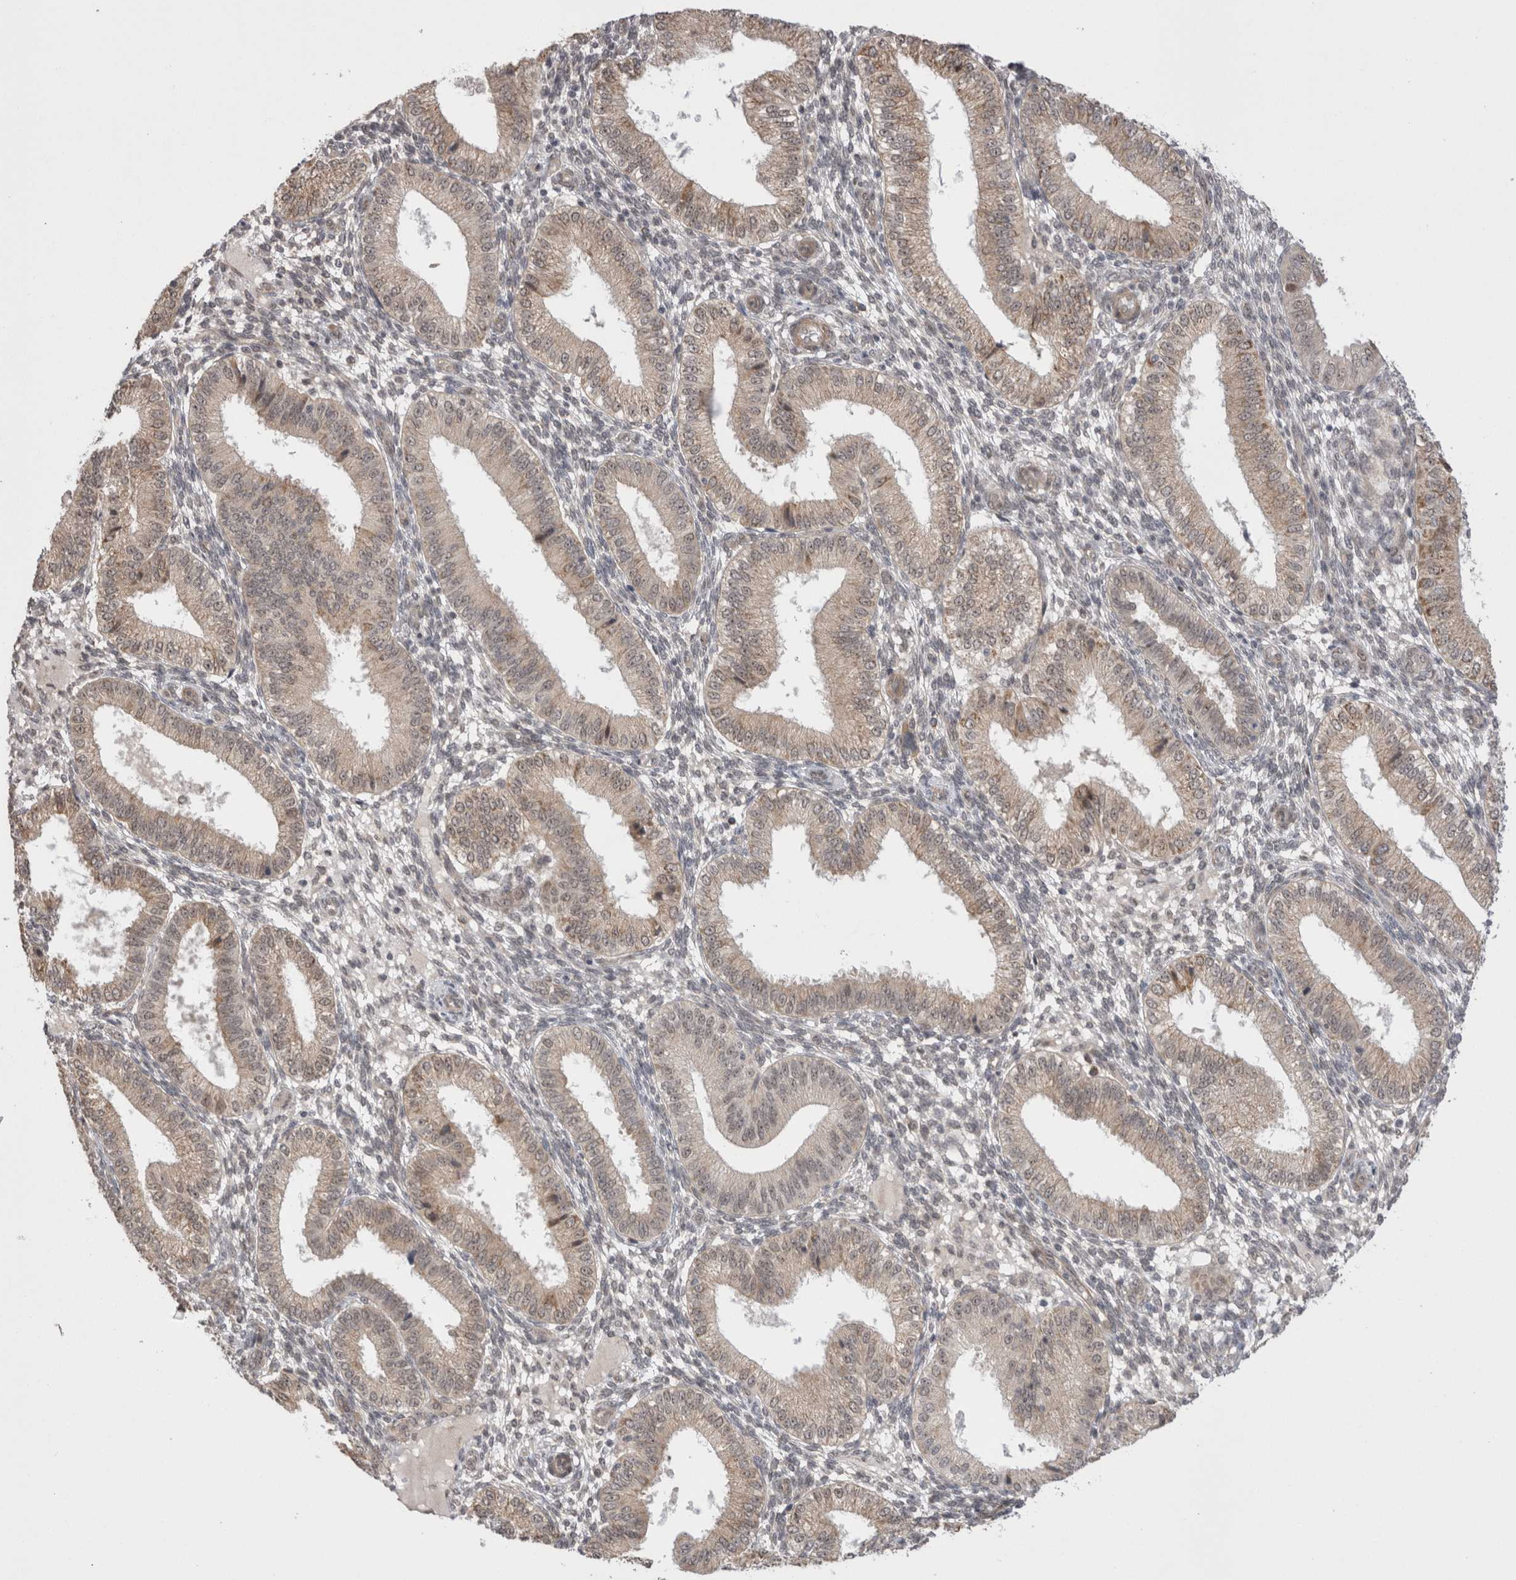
{"staining": {"intensity": "weak", "quantity": "25%-75%", "location": "cytoplasmic/membranous,nuclear"}, "tissue": "endometrium", "cell_type": "Cells in endometrial stroma", "image_type": "normal", "snomed": [{"axis": "morphology", "description": "Normal tissue, NOS"}, {"axis": "topography", "description": "Endometrium"}], "caption": "Cells in endometrial stroma reveal weak cytoplasmic/membranous,nuclear staining in approximately 25%-75% of cells in unremarkable endometrium. The protein is shown in brown color, while the nuclei are stained blue.", "gene": "EXOSC4", "patient": {"sex": "female", "age": 39}}